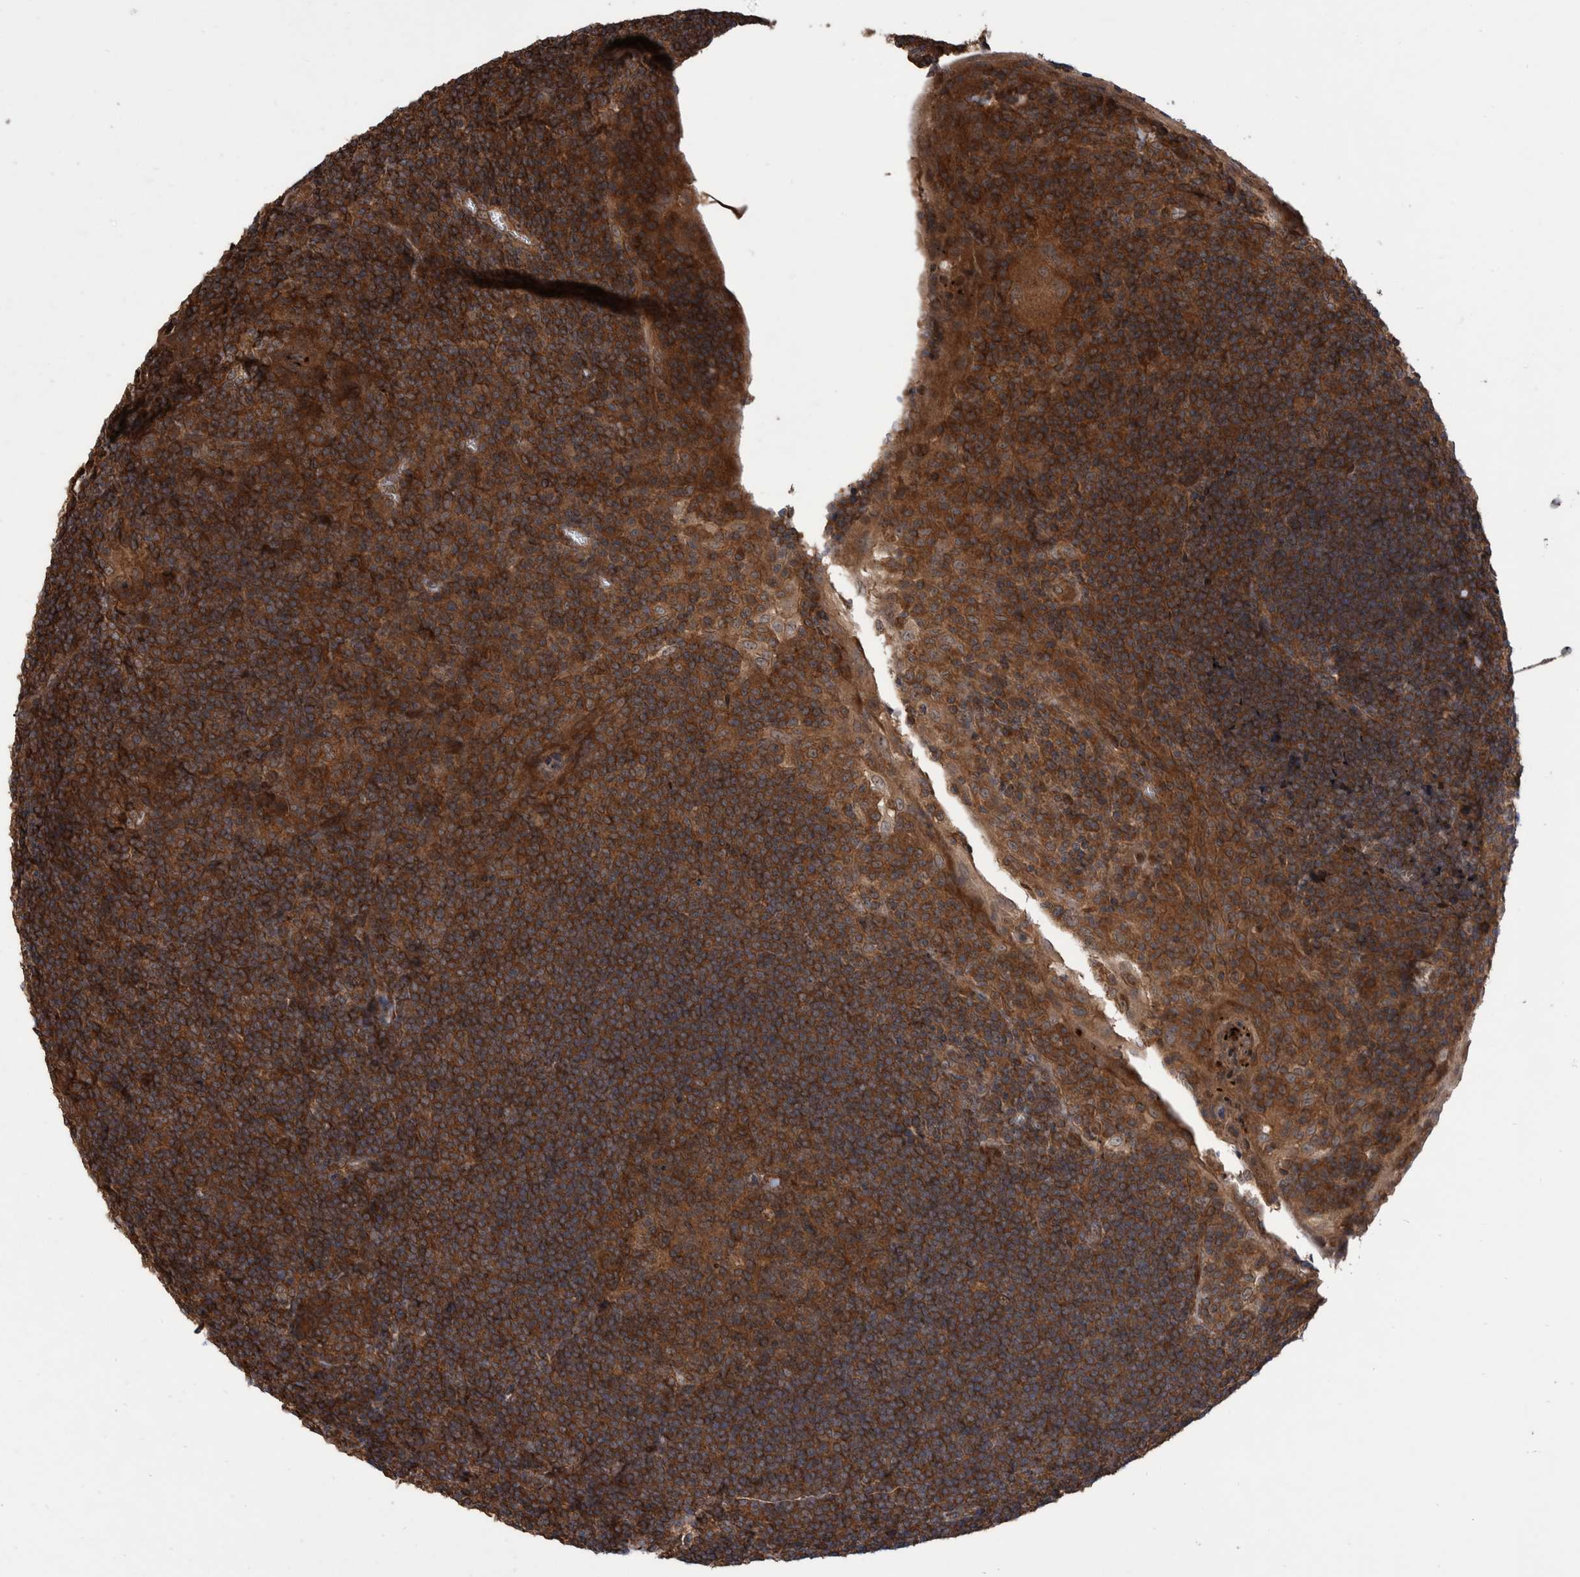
{"staining": {"intensity": "strong", "quantity": ">75%", "location": "cytoplasmic/membranous"}, "tissue": "tonsil", "cell_type": "Germinal center cells", "image_type": "normal", "snomed": [{"axis": "morphology", "description": "Normal tissue, NOS"}, {"axis": "topography", "description": "Tonsil"}], "caption": "Immunohistochemistry (IHC) histopathology image of unremarkable tonsil: tonsil stained using immunohistochemistry (IHC) demonstrates high levels of strong protein expression localized specifically in the cytoplasmic/membranous of germinal center cells, appearing as a cytoplasmic/membranous brown color.", "gene": "VBP1", "patient": {"sex": "male", "age": 37}}